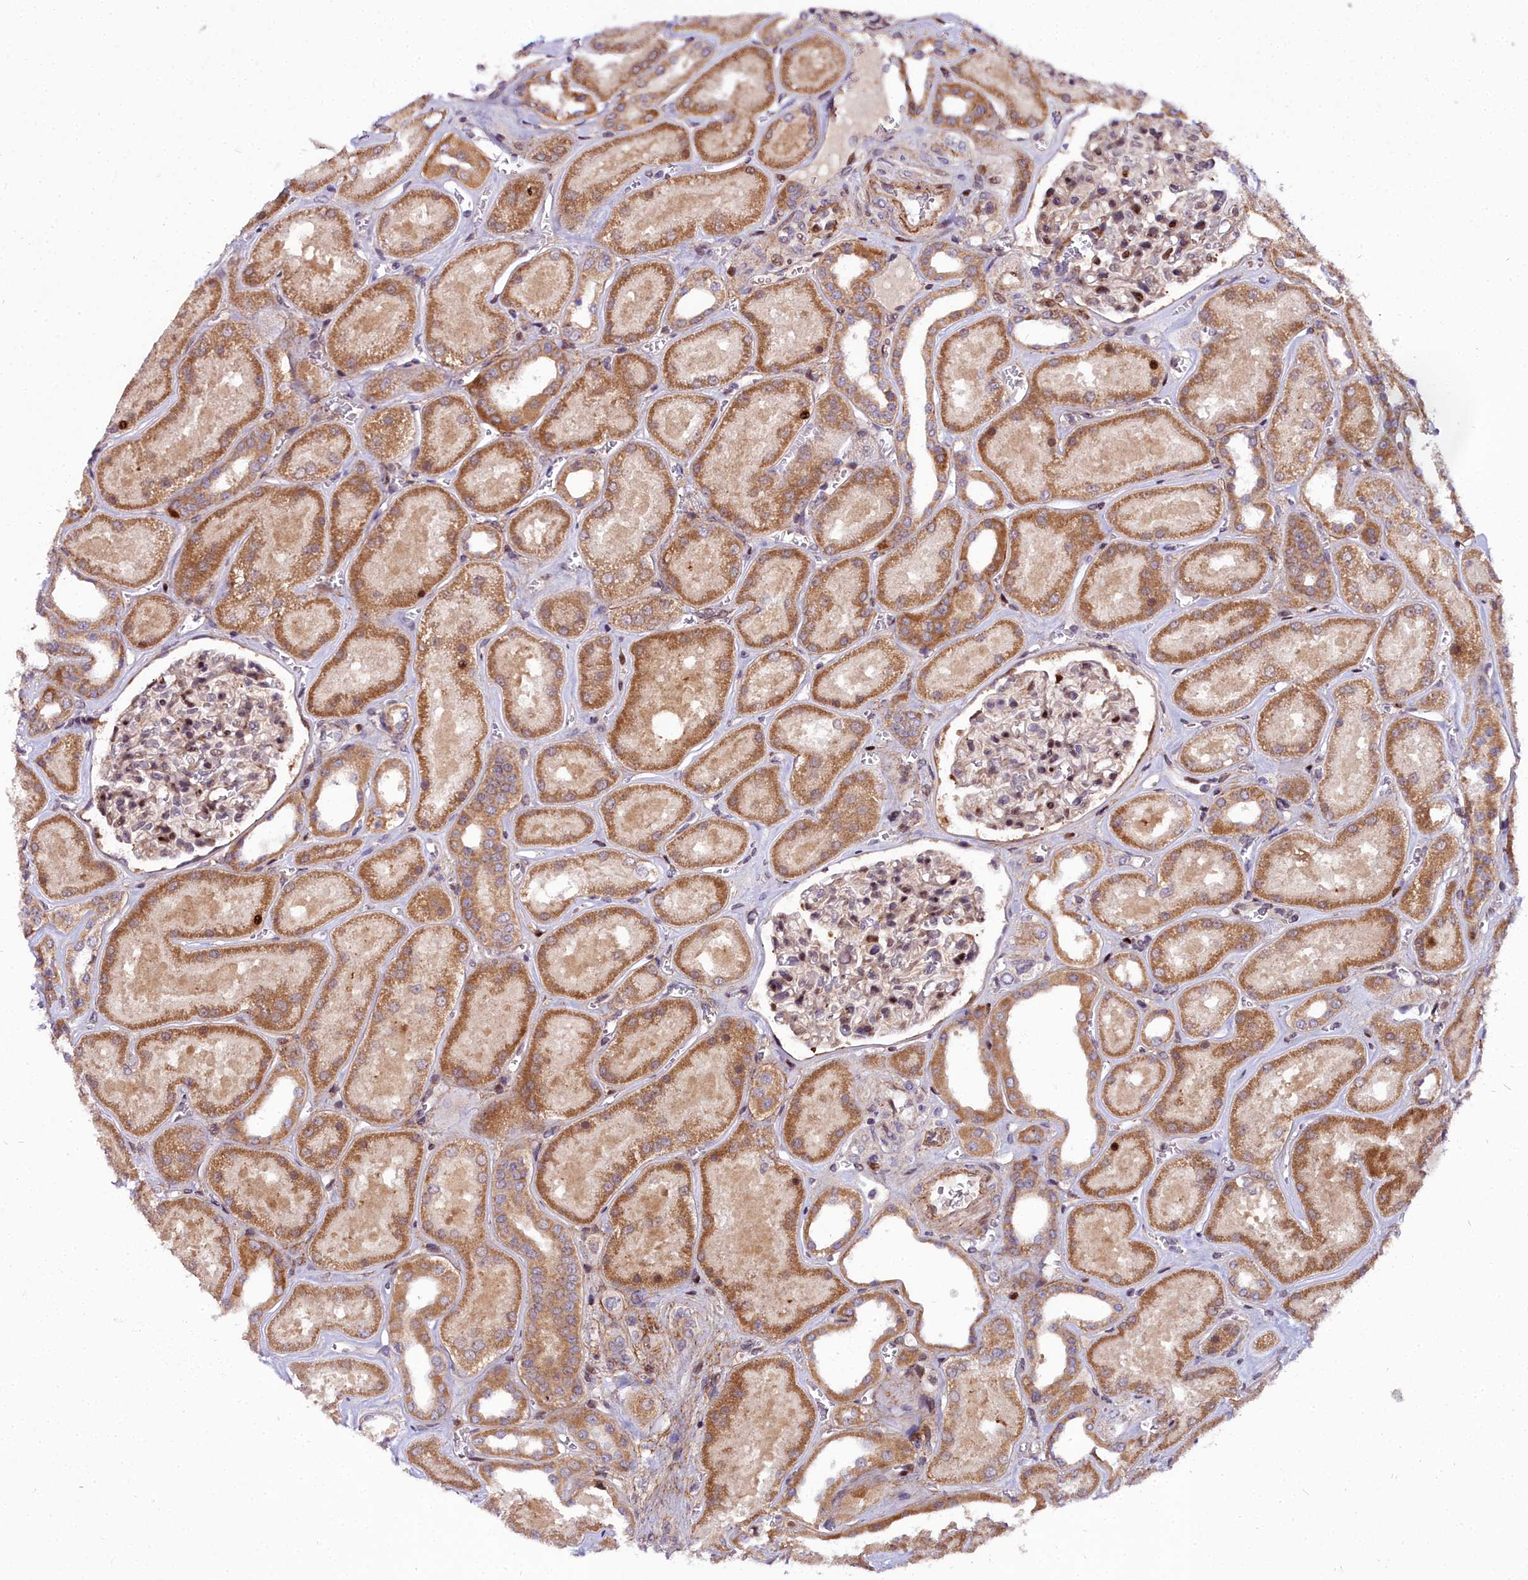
{"staining": {"intensity": "moderate", "quantity": "25%-75%", "location": "nuclear"}, "tissue": "kidney", "cell_type": "Cells in glomeruli", "image_type": "normal", "snomed": [{"axis": "morphology", "description": "Normal tissue, NOS"}, {"axis": "morphology", "description": "Adenocarcinoma, NOS"}, {"axis": "topography", "description": "Kidney"}], "caption": "Immunohistochemistry histopathology image of unremarkable kidney: human kidney stained using immunohistochemistry shows medium levels of moderate protein expression localized specifically in the nuclear of cells in glomeruli, appearing as a nuclear brown color.", "gene": "MRPS11", "patient": {"sex": "female", "age": 68}}